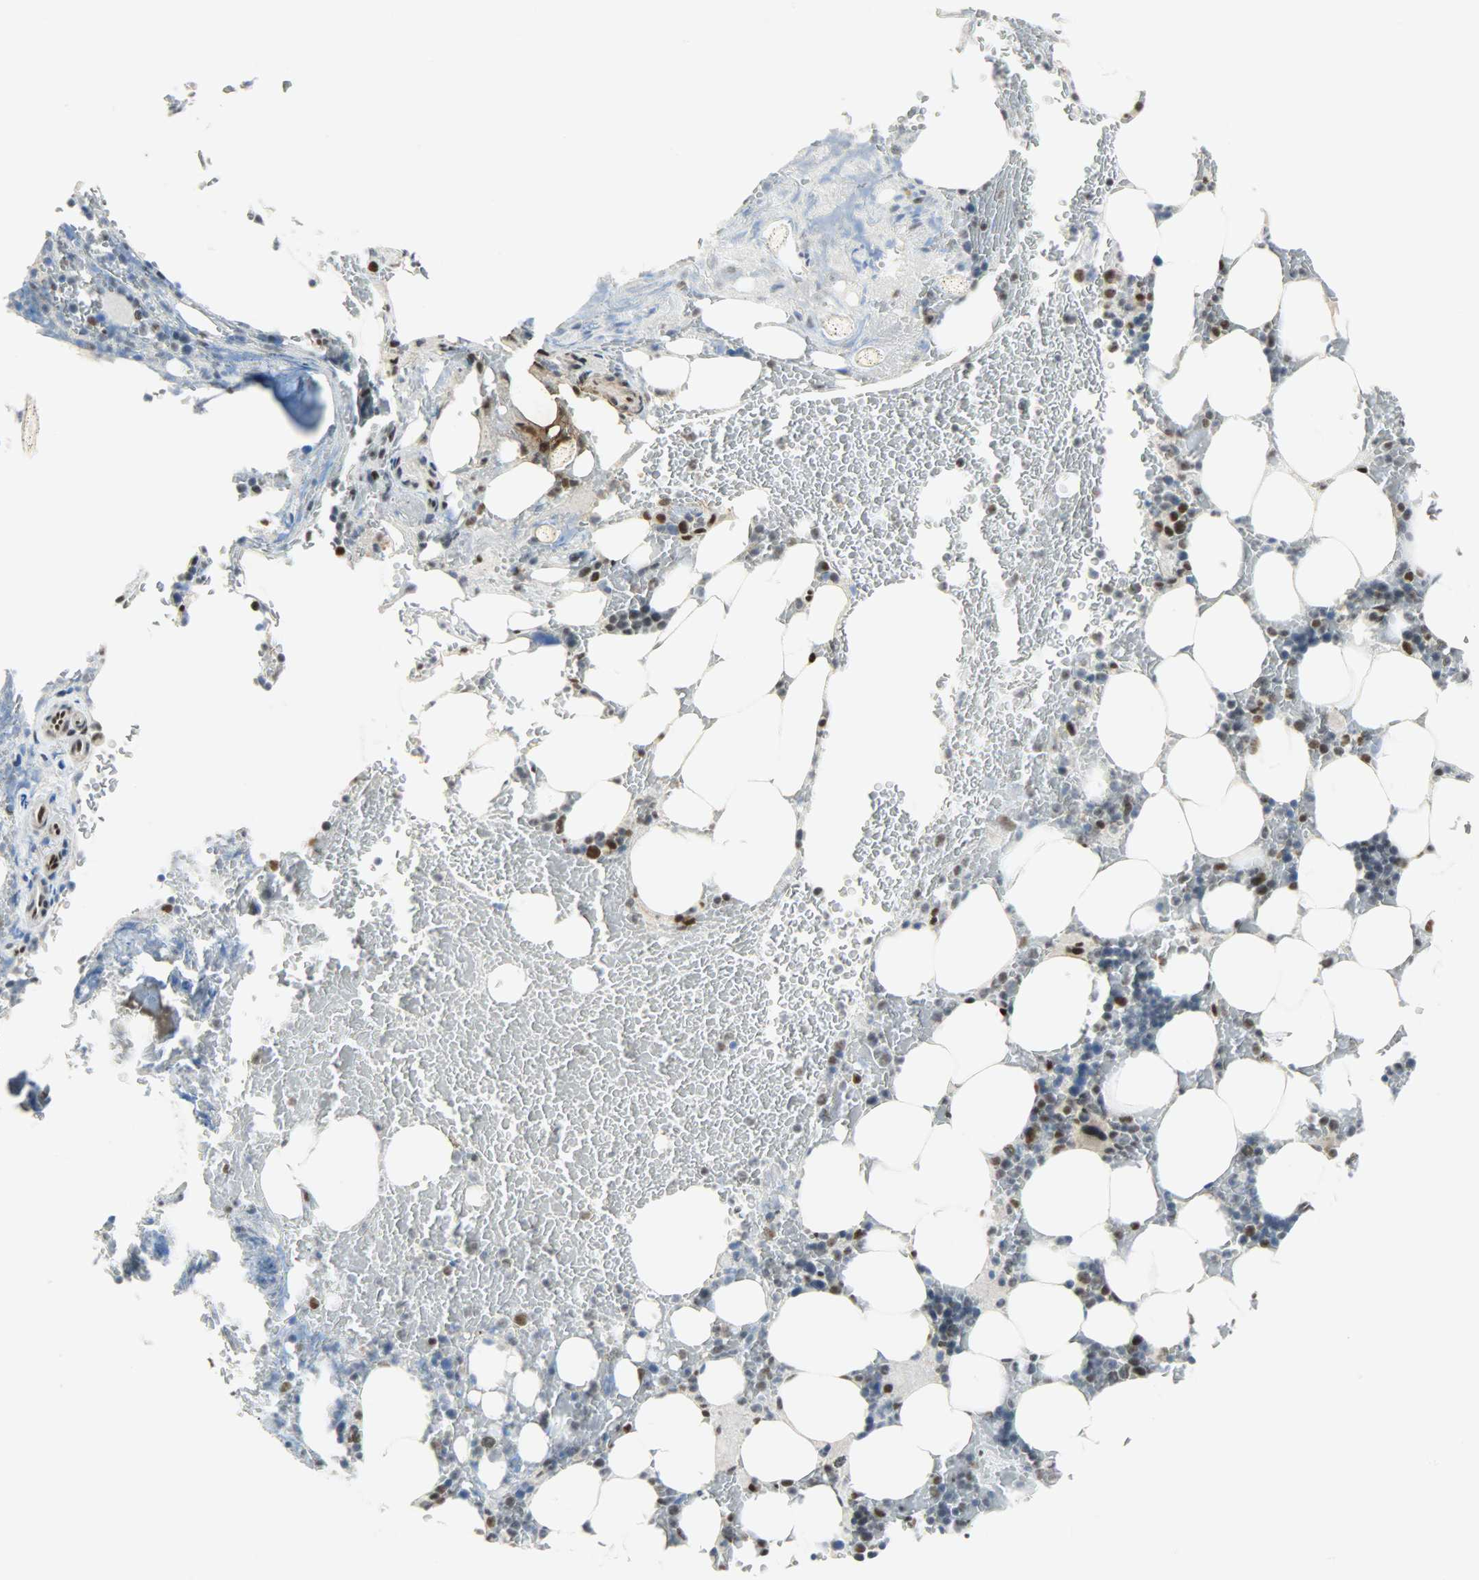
{"staining": {"intensity": "moderate", "quantity": "<25%", "location": "nuclear"}, "tissue": "bone marrow", "cell_type": "Hematopoietic cells", "image_type": "normal", "snomed": [{"axis": "morphology", "description": "Normal tissue, NOS"}, {"axis": "topography", "description": "Bone marrow"}], "caption": "Protein expression analysis of normal bone marrow reveals moderate nuclear expression in about <25% of hematopoietic cells. Nuclei are stained in blue.", "gene": "SSB", "patient": {"sex": "female", "age": 73}}